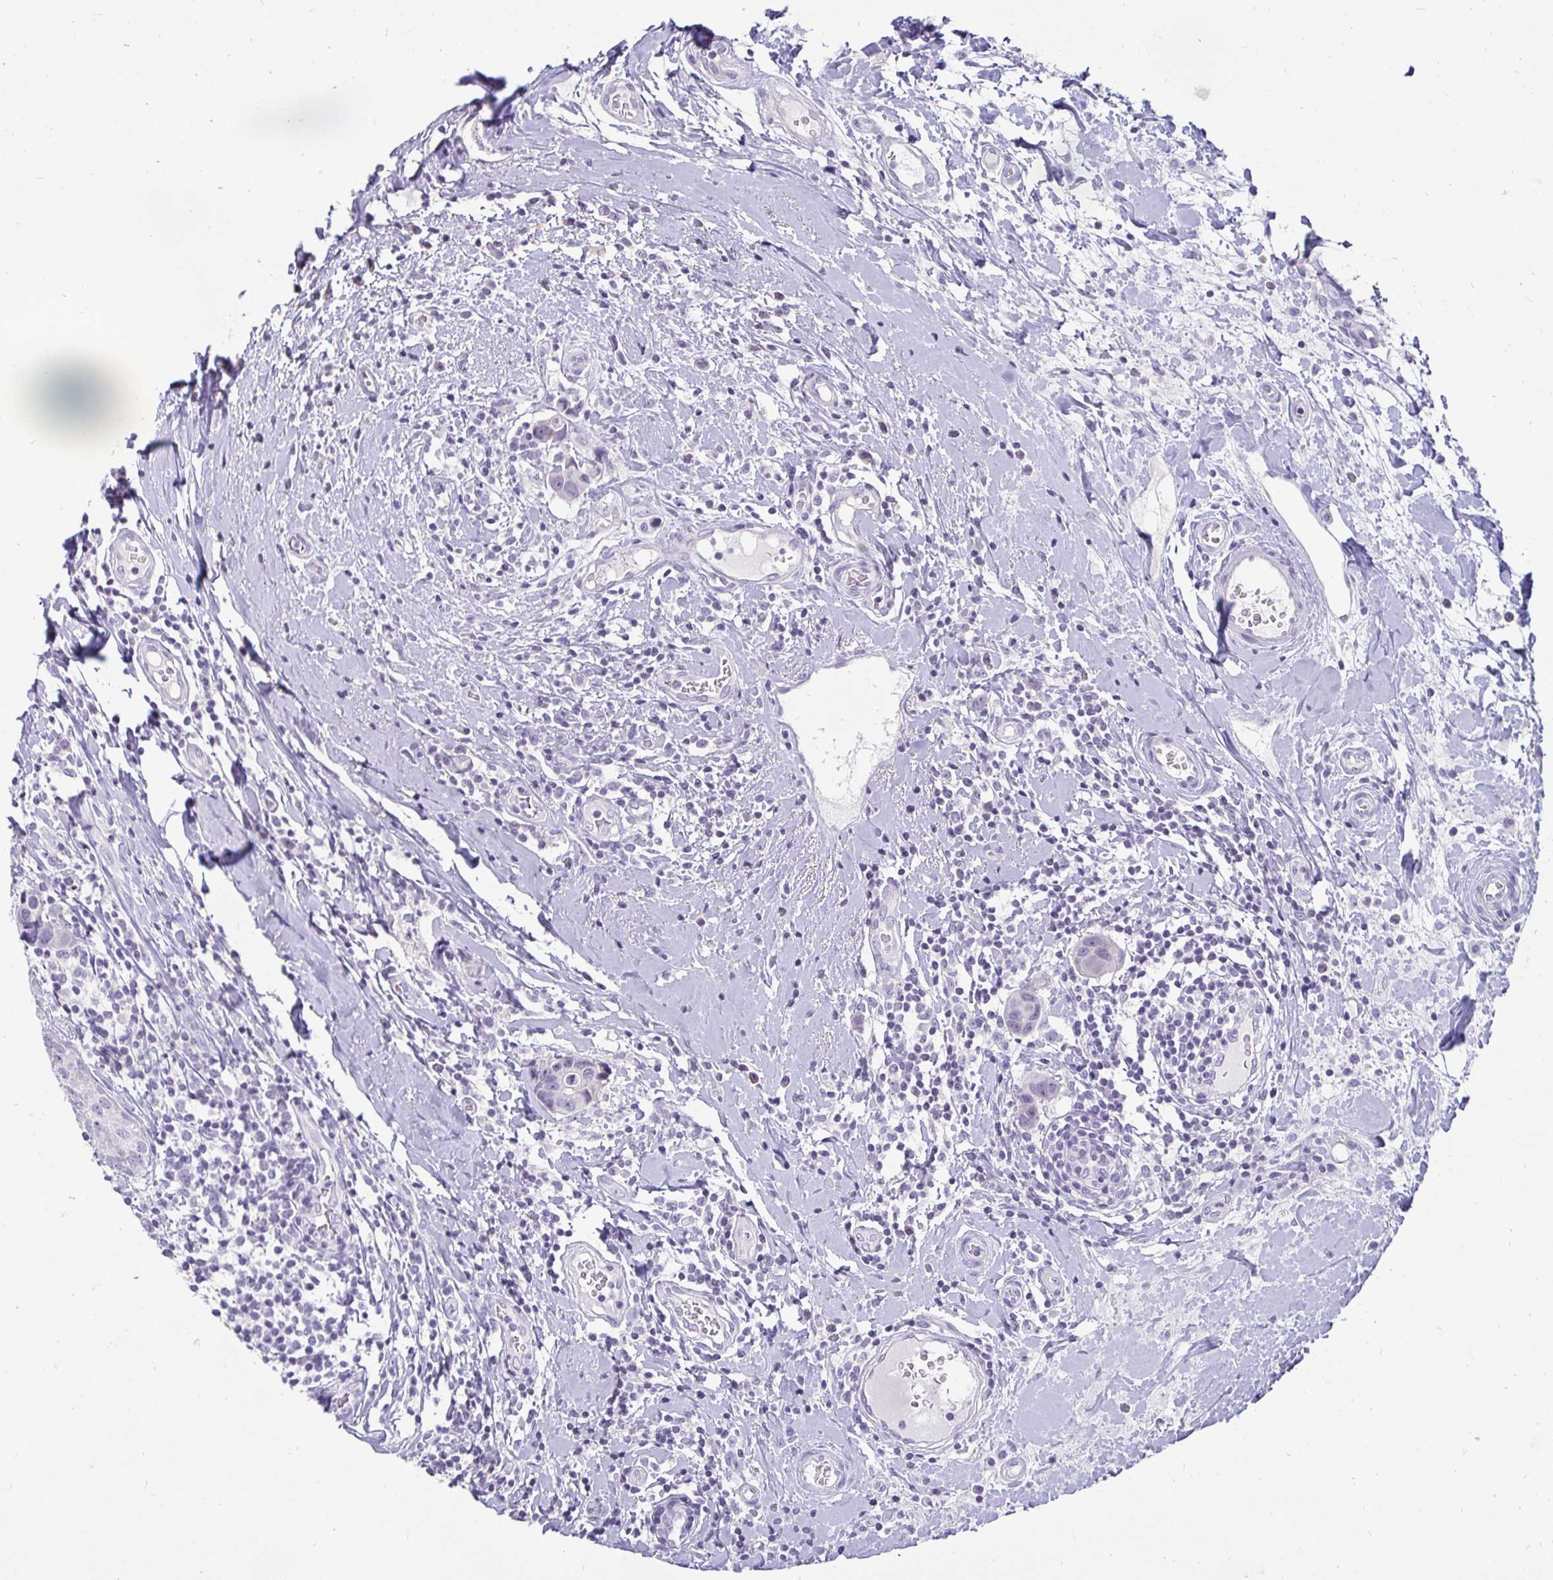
{"staining": {"intensity": "negative", "quantity": "none", "location": "none"}, "tissue": "breast cancer", "cell_type": "Tumor cells", "image_type": "cancer", "snomed": [{"axis": "morphology", "description": "Duct carcinoma"}, {"axis": "topography", "description": "Breast"}], "caption": "Micrograph shows no significant protein expression in tumor cells of breast infiltrating ductal carcinoma. (DAB IHC visualized using brightfield microscopy, high magnification).", "gene": "CR2", "patient": {"sex": "female", "age": 24}}